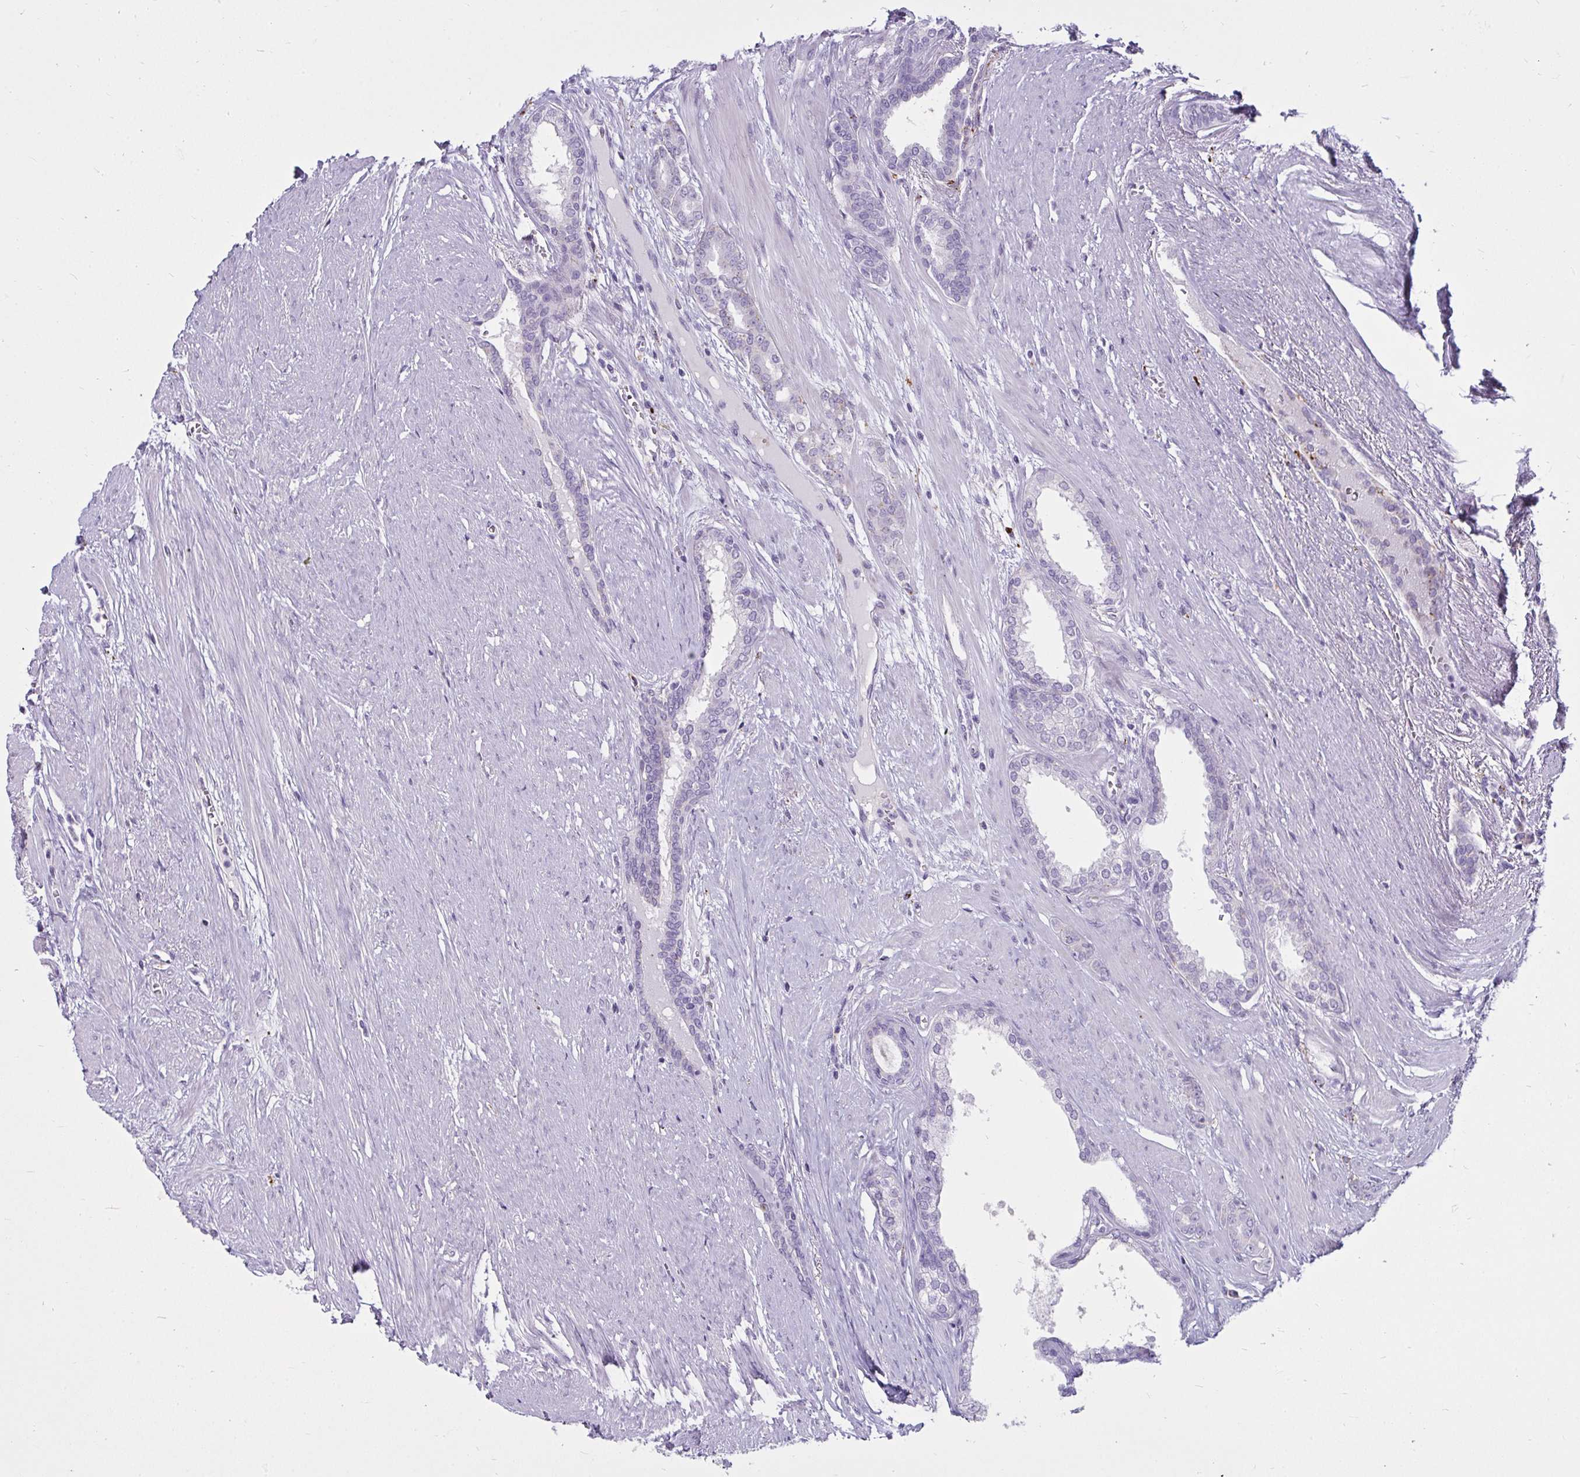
{"staining": {"intensity": "negative", "quantity": "none", "location": "none"}, "tissue": "prostate cancer", "cell_type": "Tumor cells", "image_type": "cancer", "snomed": [{"axis": "morphology", "description": "Adenocarcinoma, High grade"}, {"axis": "topography", "description": "Prostate"}], "caption": "Histopathology image shows no protein staining in tumor cells of prostate adenocarcinoma (high-grade) tissue.", "gene": "CTSZ", "patient": {"sex": "male", "age": 60}}